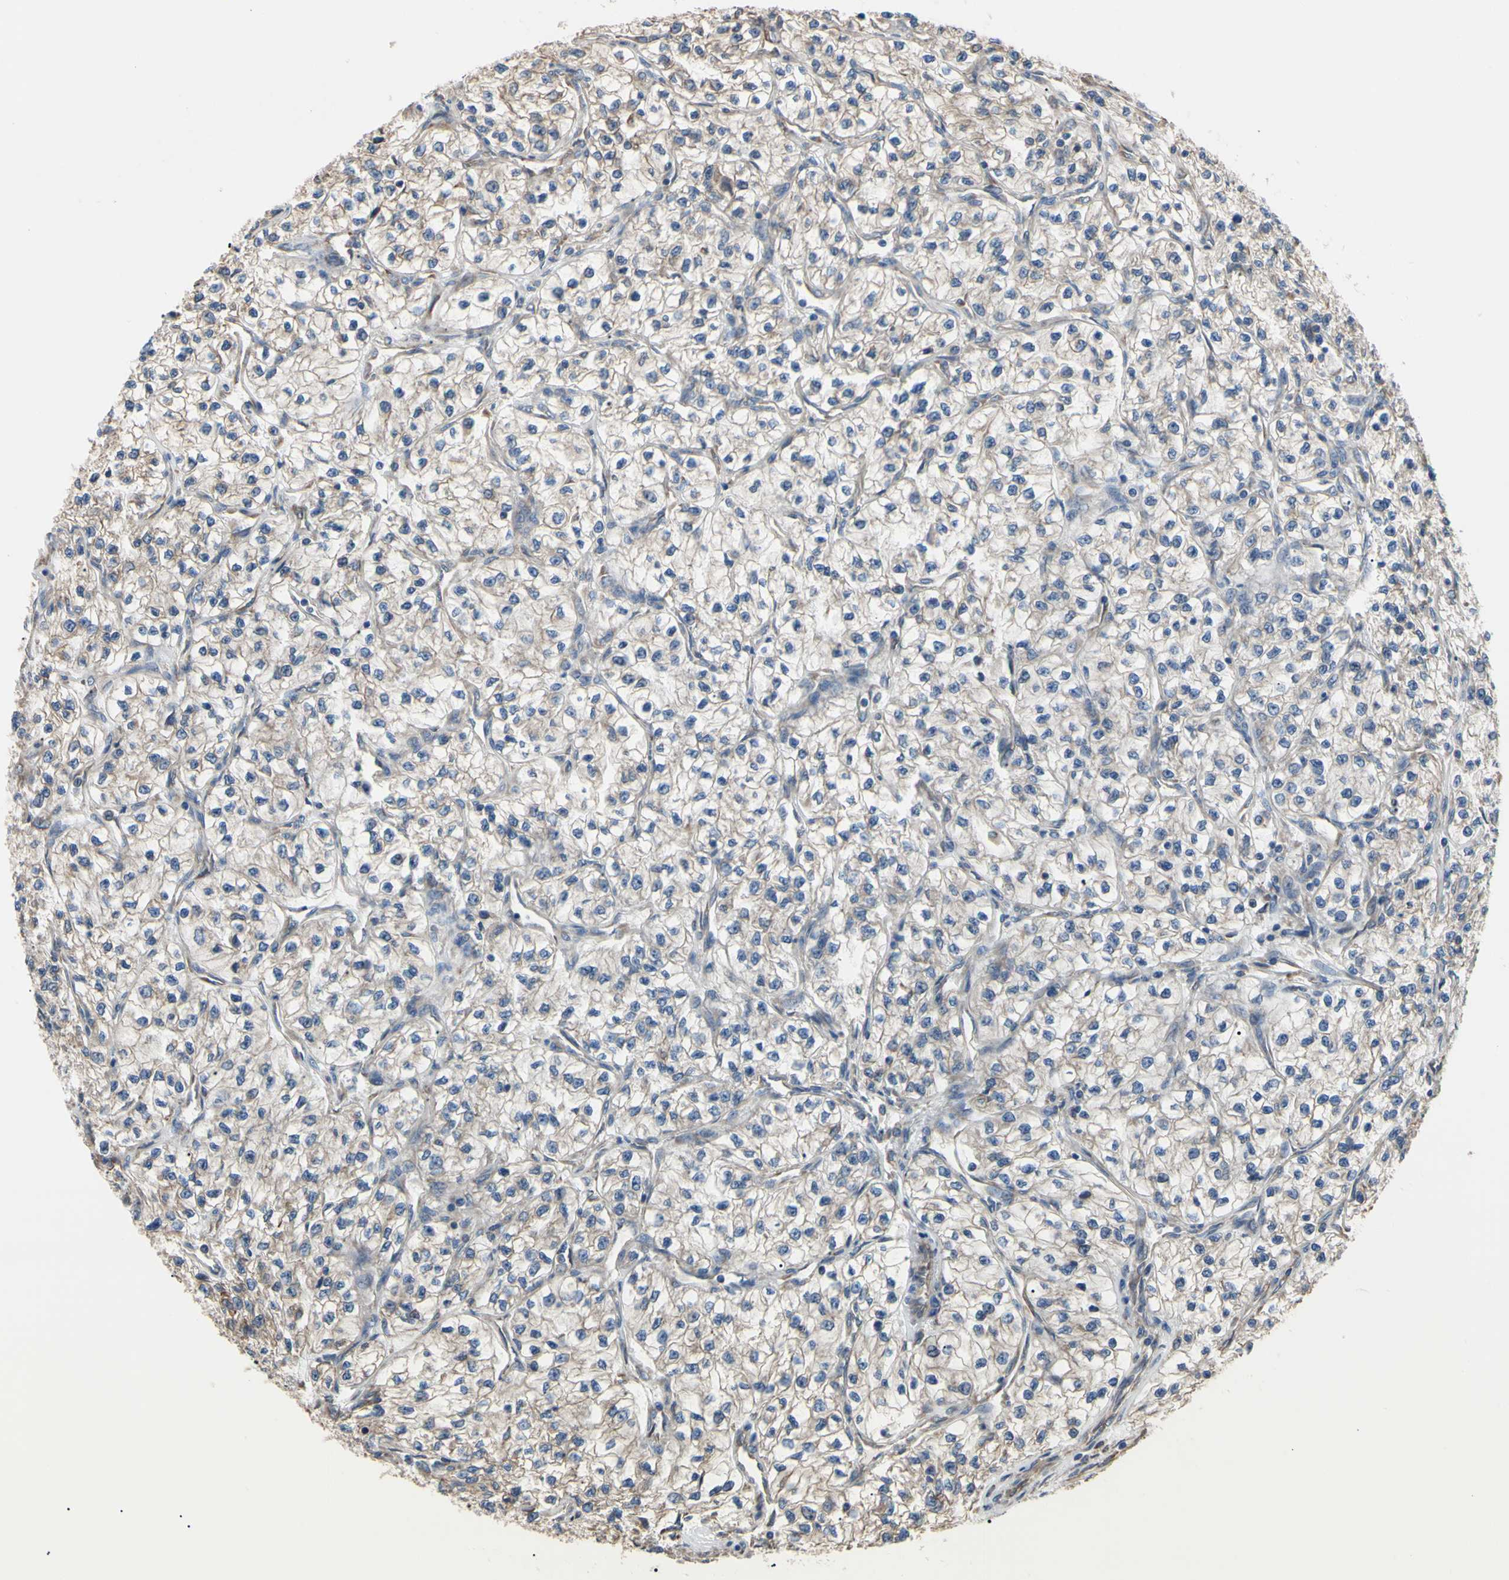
{"staining": {"intensity": "weak", "quantity": "25%-75%", "location": "cytoplasmic/membranous"}, "tissue": "renal cancer", "cell_type": "Tumor cells", "image_type": "cancer", "snomed": [{"axis": "morphology", "description": "Adenocarcinoma, NOS"}, {"axis": "topography", "description": "Kidney"}], "caption": "IHC staining of renal cancer (adenocarcinoma), which displays low levels of weak cytoplasmic/membranous staining in about 25%-75% of tumor cells indicating weak cytoplasmic/membranous protein positivity. The staining was performed using DAB (brown) for protein detection and nuclei were counterstained in hematoxylin (blue).", "gene": "BMF", "patient": {"sex": "female", "age": 57}}